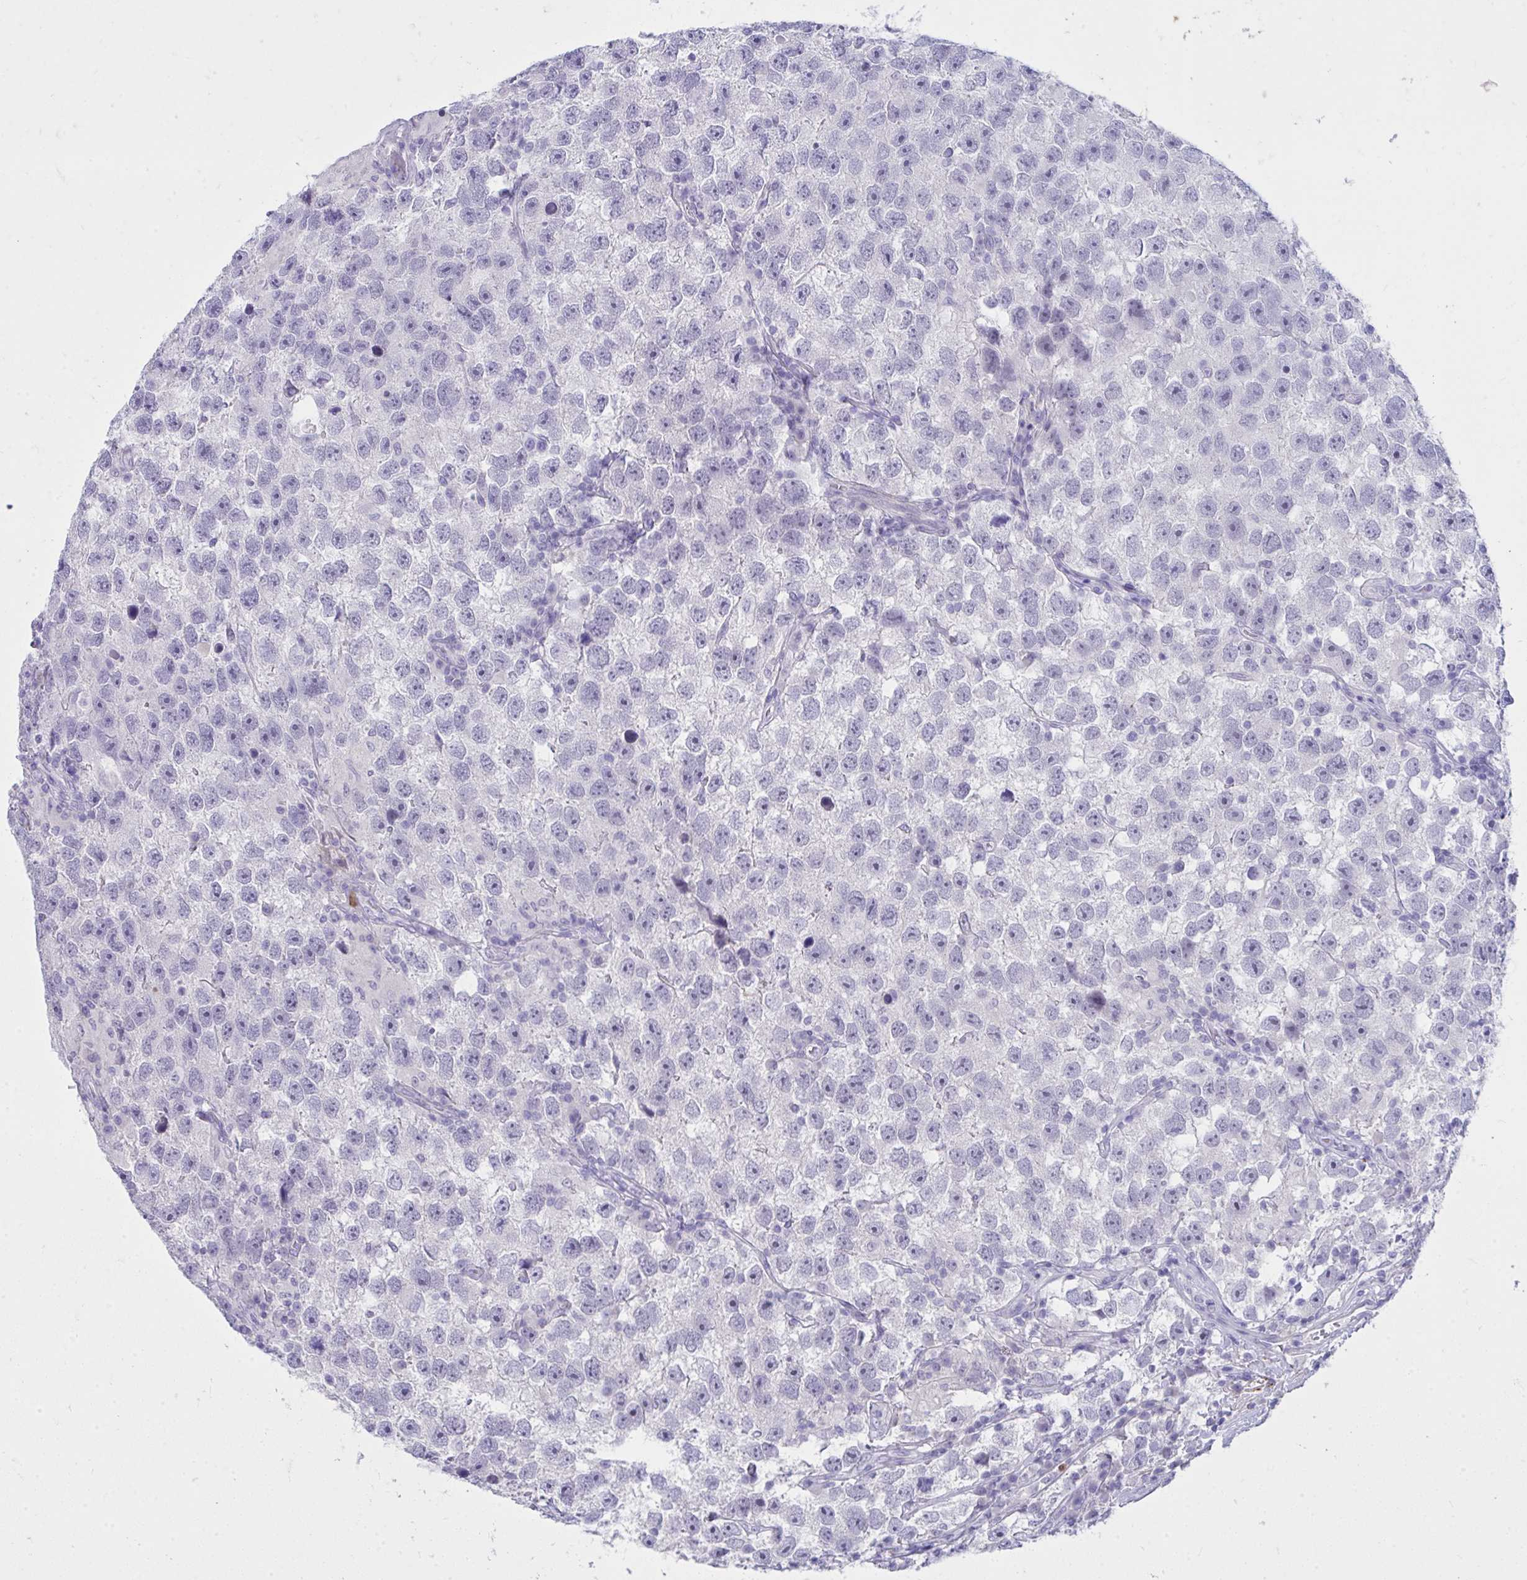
{"staining": {"intensity": "negative", "quantity": "none", "location": "none"}, "tissue": "testis cancer", "cell_type": "Tumor cells", "image_type": "cancer", "snomed": [{"axis": "morphology", "description": "Seminoma, NOS"}, {"axis": "topography", "description": "Testis"}], "caption": "High power microscopy histopathology image of an immunohistochemistry (IHC) histopathology image of testis cancer, revealing no significant expression in tumor cells. (Brightfield microscopy of DAB (3,3'-diaminobenzidine) IHC at high magnification).", "gene": "PIGZ", "patient": {"sex": "male", "age": 26}}